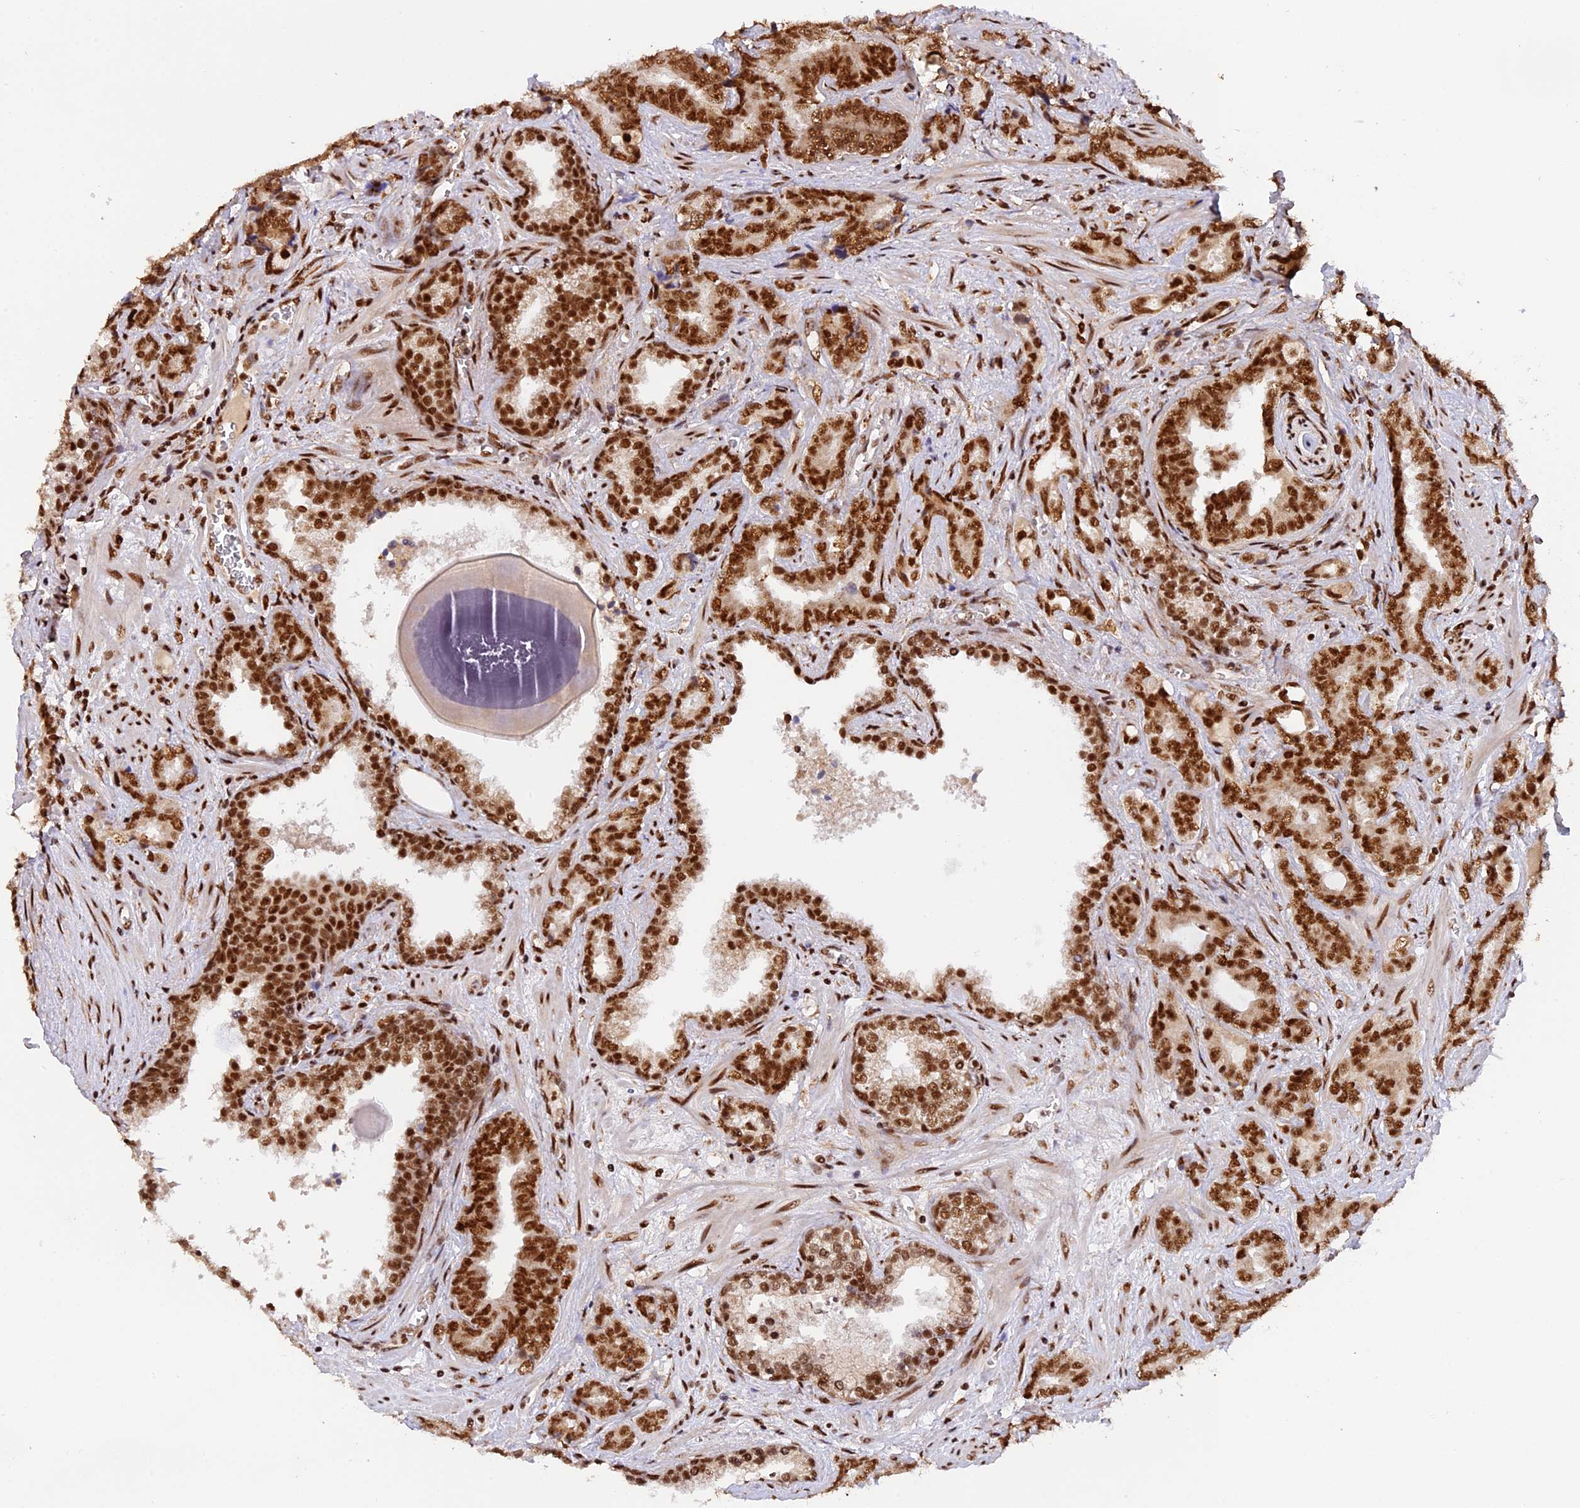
{"staining": {"intensity": "strong", "quantity": ">75%", "location": "nuclear"}, "tissue": "prostate cancer", "cell_type": "Tumor cells", "image_type": "cancer", "snomed": [{"axis": "morphology", "description": "Adenocarcinoma, High grade"}, {"axis": "topography", "description": "Prostate"}], "caption": "Prostate high-grade adenocarcinoma stained with DAB (3,3'-diaminobenzidine) immunohistochemistry demonstrates high levels of strong nuclear positivity in about >75% of tumor cells.", "gene": "RAMAC", "patient": {"sex": "male", "age": 67}}